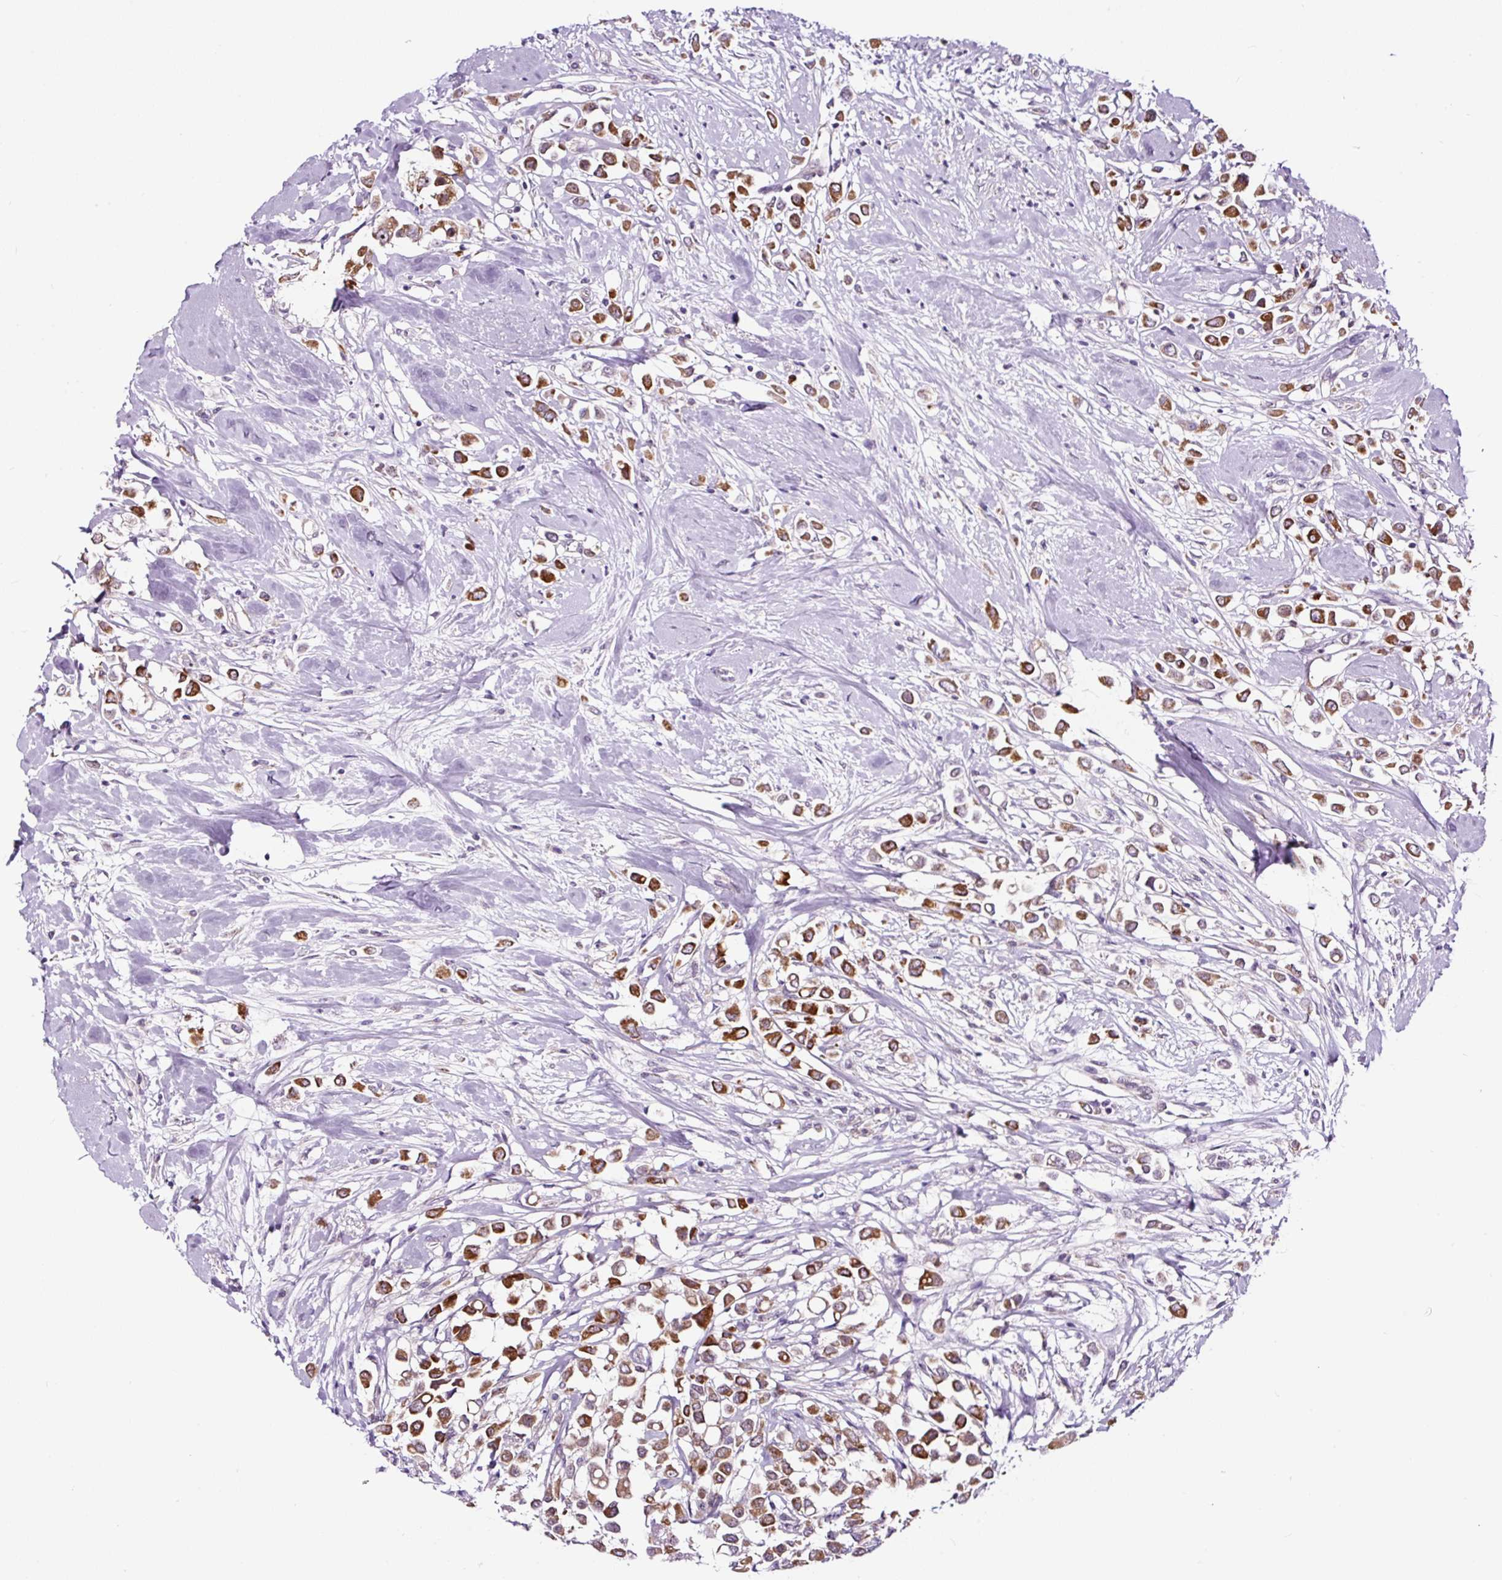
{"staining": {"intensity": "moderate", "quantity": ">75%", "location": "cytoplasmic/membranous"}, "tissue": "breast cancer", "cell_type": "Tumor cells", "image_type": "cancer", "snomed": [{"axis": "morphology", "description": "Duct carcinoma"}, {"axis": "topography", "description": "Breast"}], "caption": "Immunohistochemical staining of breast cancer displays medium levels of moderate cytoplasmic/membranous expression in about >75% of tumor cells. Immunohistochemistry stains the protein in brown and the nuclei are stained blue.", "gene": "NOM1", "patient": {"sex": "female", "age": 61}}